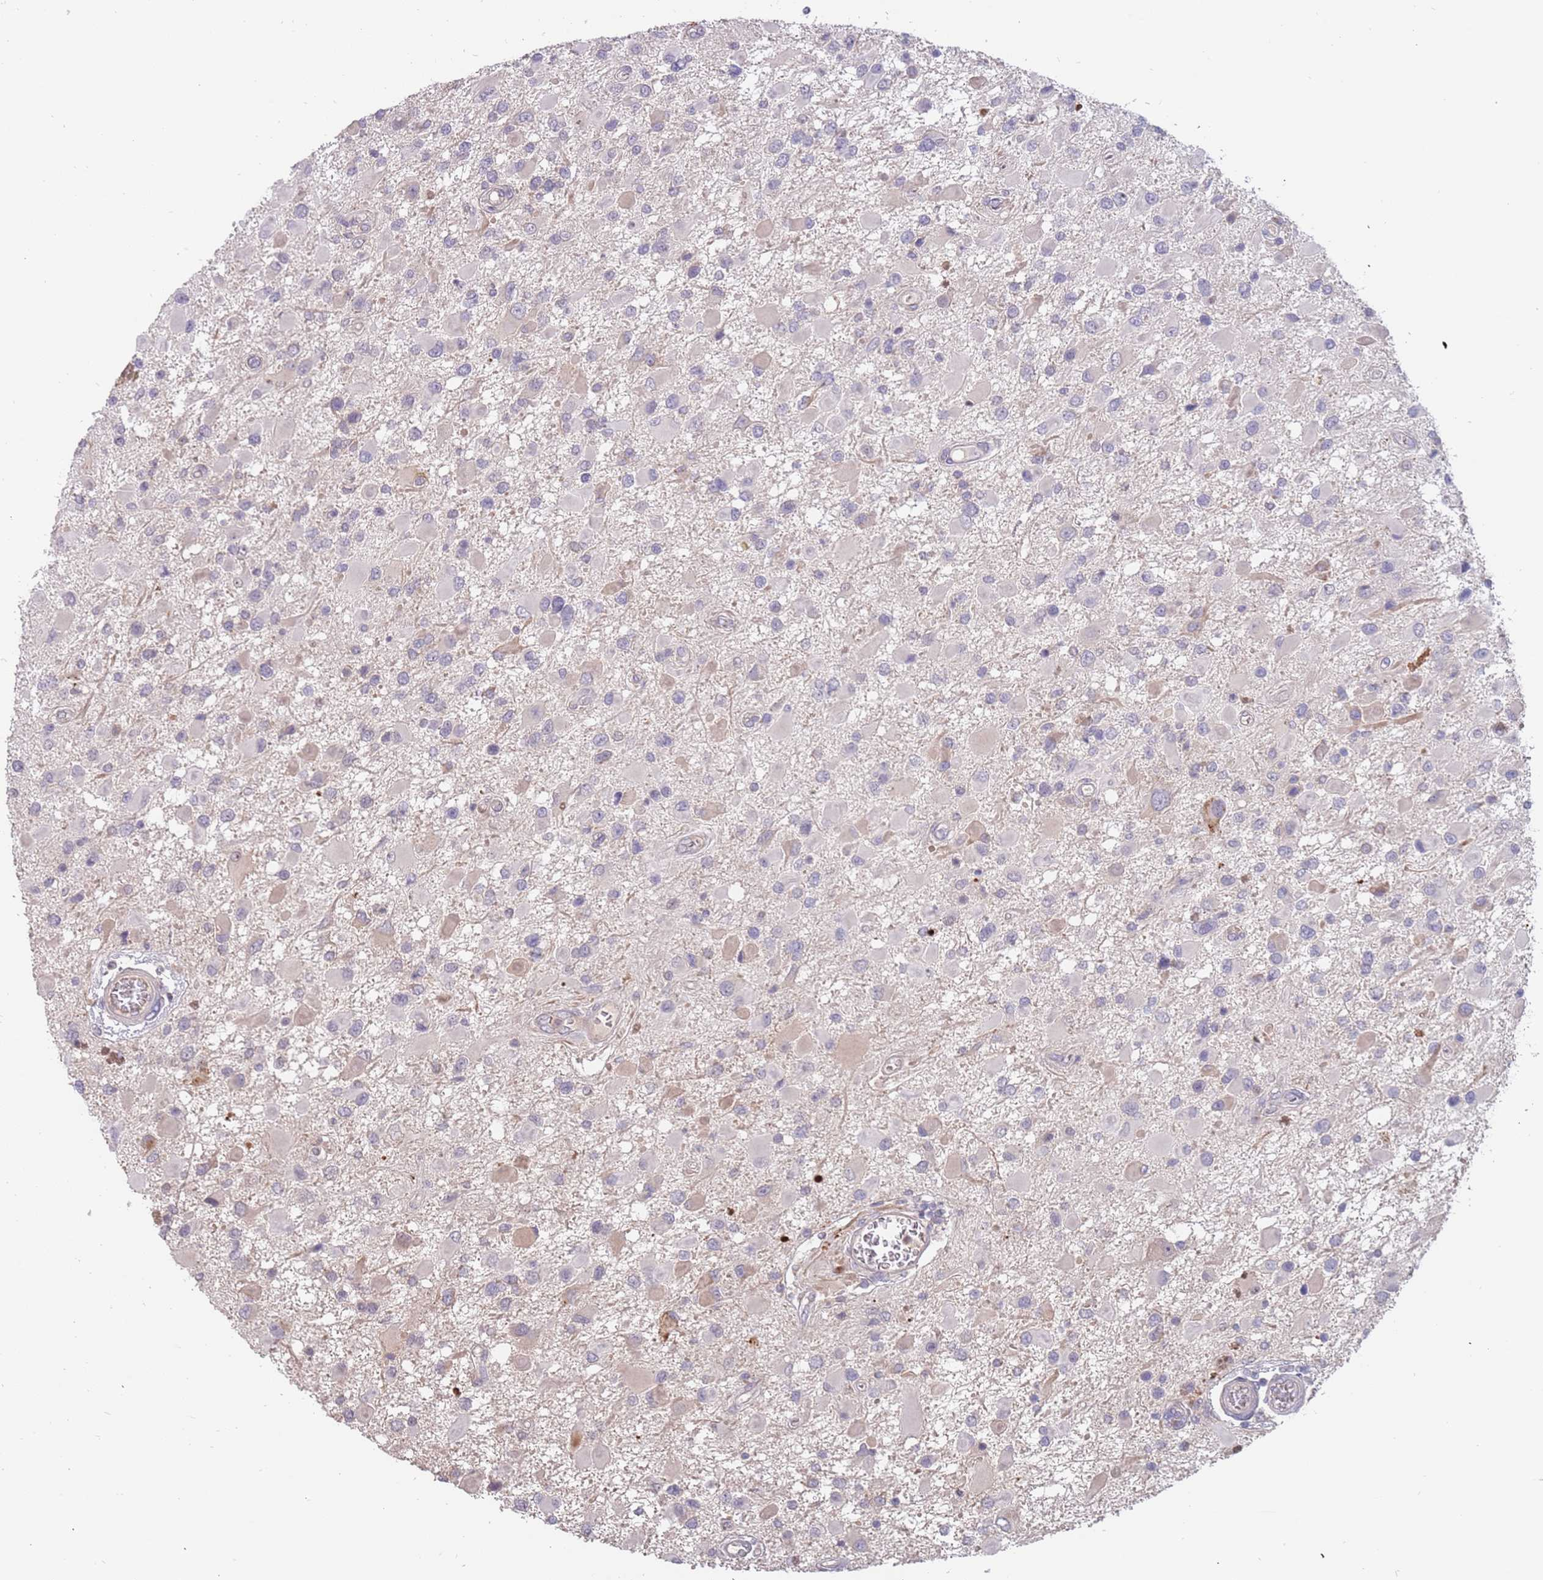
{"staining": {"intensity": "negative", "quantity": "none", "location": "none"}, "tissue": "glioma", "cell_type": "Tumor cells", "image_type": "cancer", "snomed": [{"axis": "morphology", "description": "Glioma, malignant, High grade"}, {"axis": "topography", "description": "Brain"}], "caption": "Tumor cells show no significant protein positivity in glioma. (Stains: DAB (3,3'-diaminobenzidine) immunohistochemistry (IHC) with hematoxylin counter stain, Microscopy: brightfield microscopy at high magnification).", "gene": "ZNF746", "patient": {"sex": "male", "age": 53}}